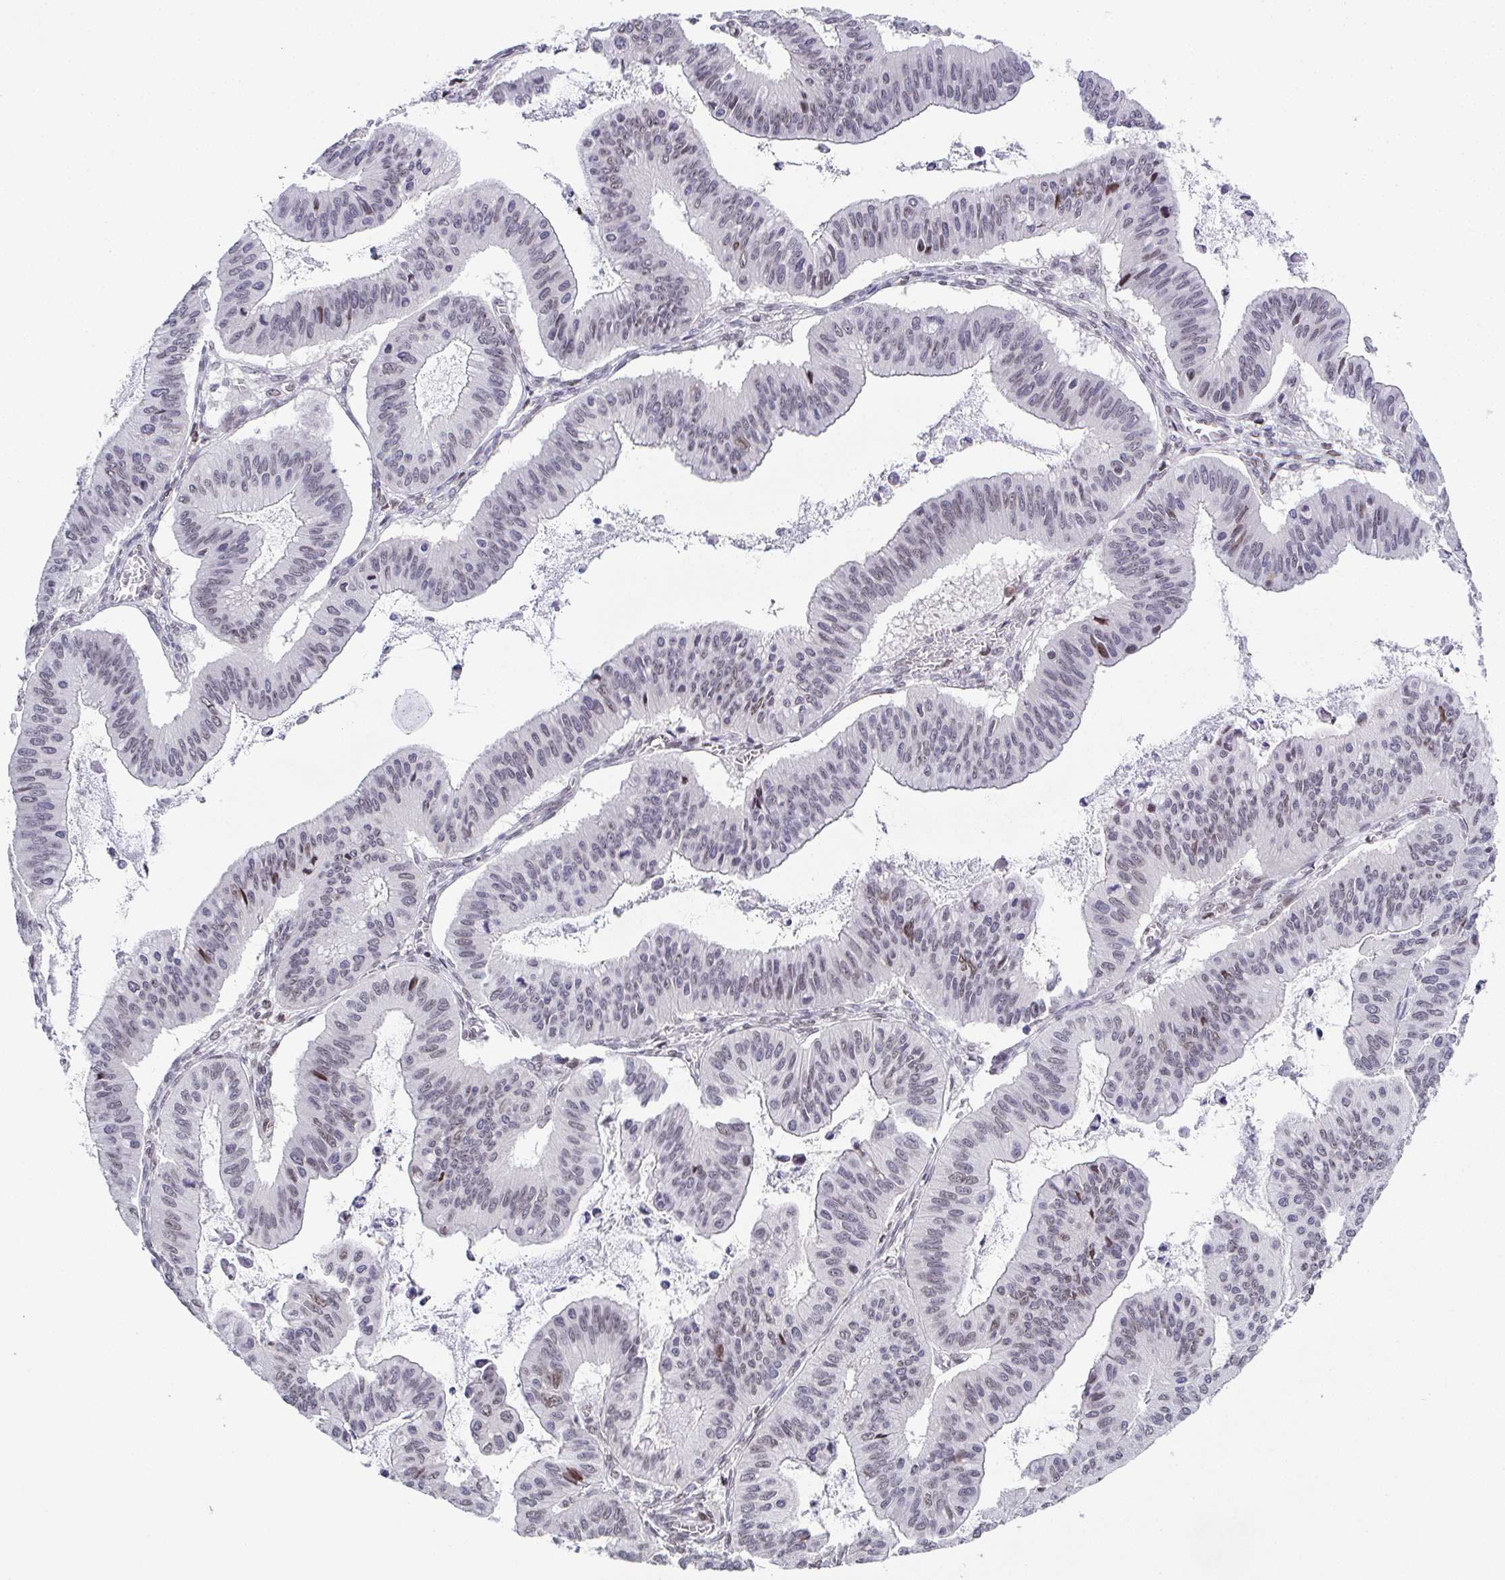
{"staining": {"intensity": "negative", "quantity": "none", "location": "none"}, "tissue": "ovarian cancer", "cell_type": "Tumor cells", "image_type": "cancer", "snomed": [{"axis": "morphology", "description": "Cystadenocarcinoma, mucinous, NOS"}, {"axis": "topography", "description": "Ovary"}], "caption": "Micrograph shows no significant protein staining in tumor cells of mucinous cystadenocarcinoma (ovarian).", "gene": "RB1", "patient": {"sex": "female", "age": 72}}